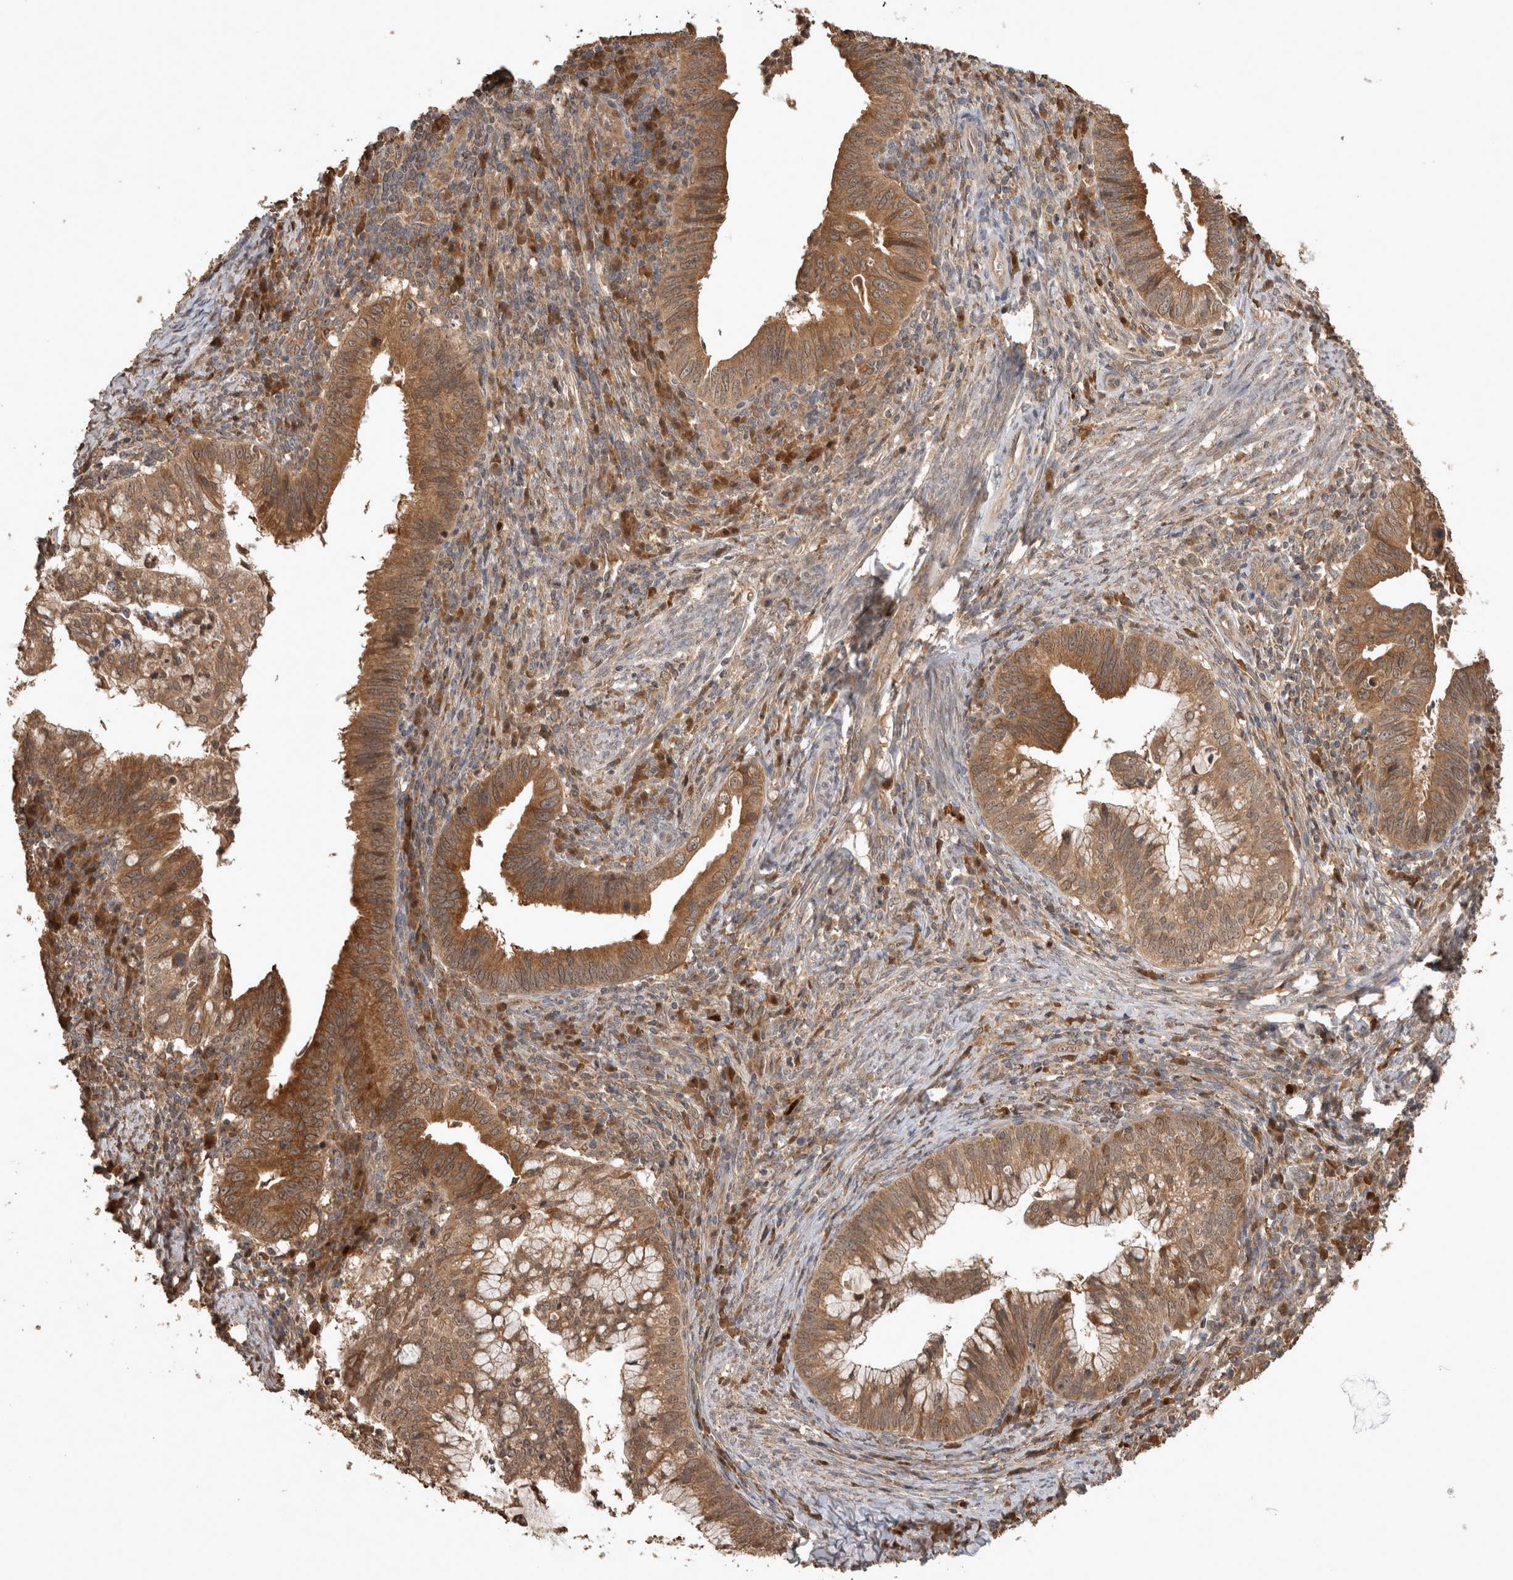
{"staining": {"intensity": "moderate", "quantity": ">75%", "location": "cytoplasmic/membranous"}, "tissue": "cervical cancer", "cell_type": "Tumor cells", "image_type": "cancer", "snomed": [{"axis": "morphology", "description": "Adenocarcinoma, NOS"}, {"axis": "topography", "description": "Cervix"}], "caption": "DAB immunohistochemical staining of human cervical adenocarcinoma exhibits moderate cytoplasmic/membranous protein staining in about >75% of tumor cells. (IHC, brightfield microscopy, high magnification).", "gene": "OTUD7B", "patient": {"sex": "female", "age": 36}}